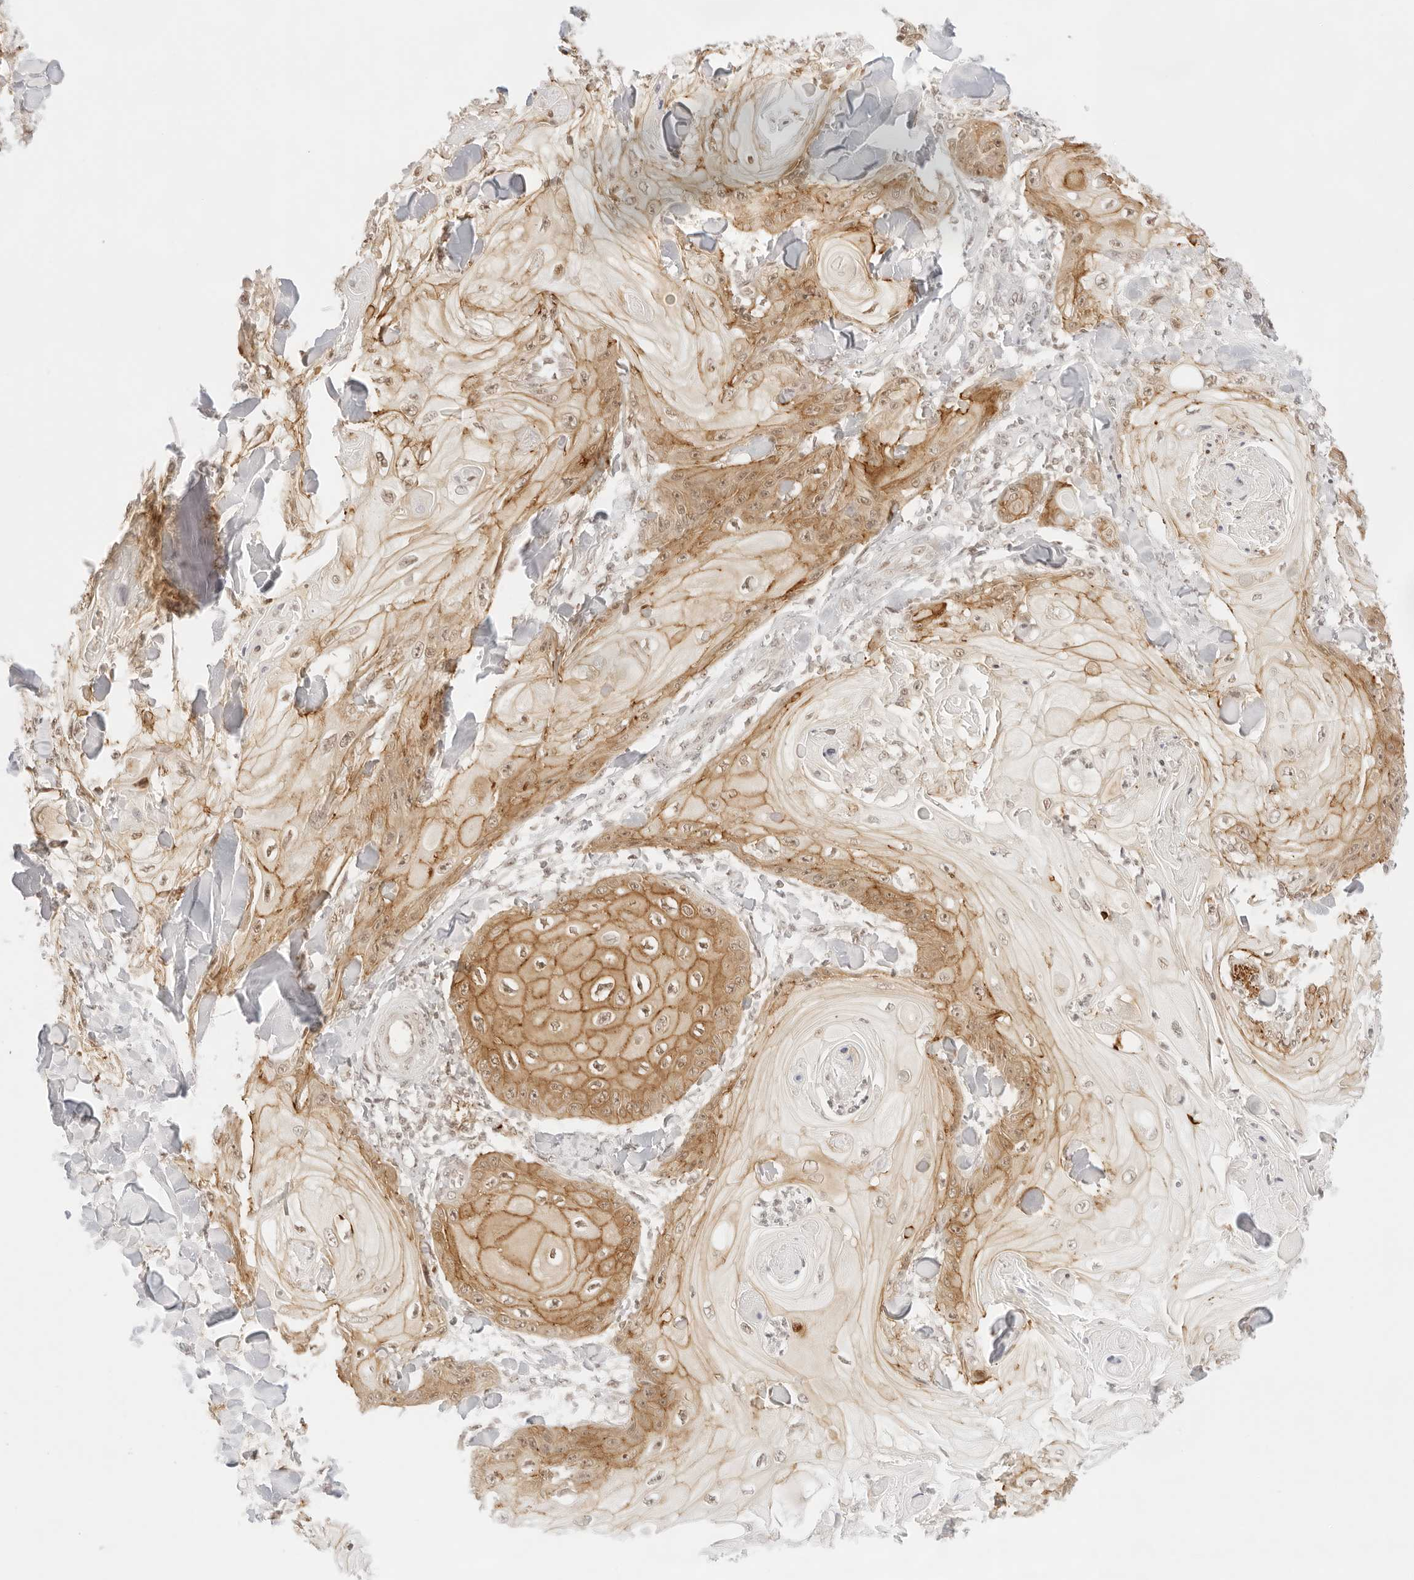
{"staining": {"intensity": "moderate", "quantity": "25%-75%", "location": "cytoplasmic/membranous,nuclear"}, "tissue": "skin cancer", "cell_type": "Tumor cells", "image_type": "cancer", "snomed": [{"axis": "morphology", "description": "Squamous cell carcinoma, NOS"}, {"axis": "topography", "description": "Skin"}], "caption": "Squamous cell carcinoma (skin) stained with a brown dye reveals moderate cytoplasmic/membranous and nuclear positive positivity in approximately 25%-75% of tumor cells.", "gene": "GNAS", "patient": {"sex": "male", "age": 74}}